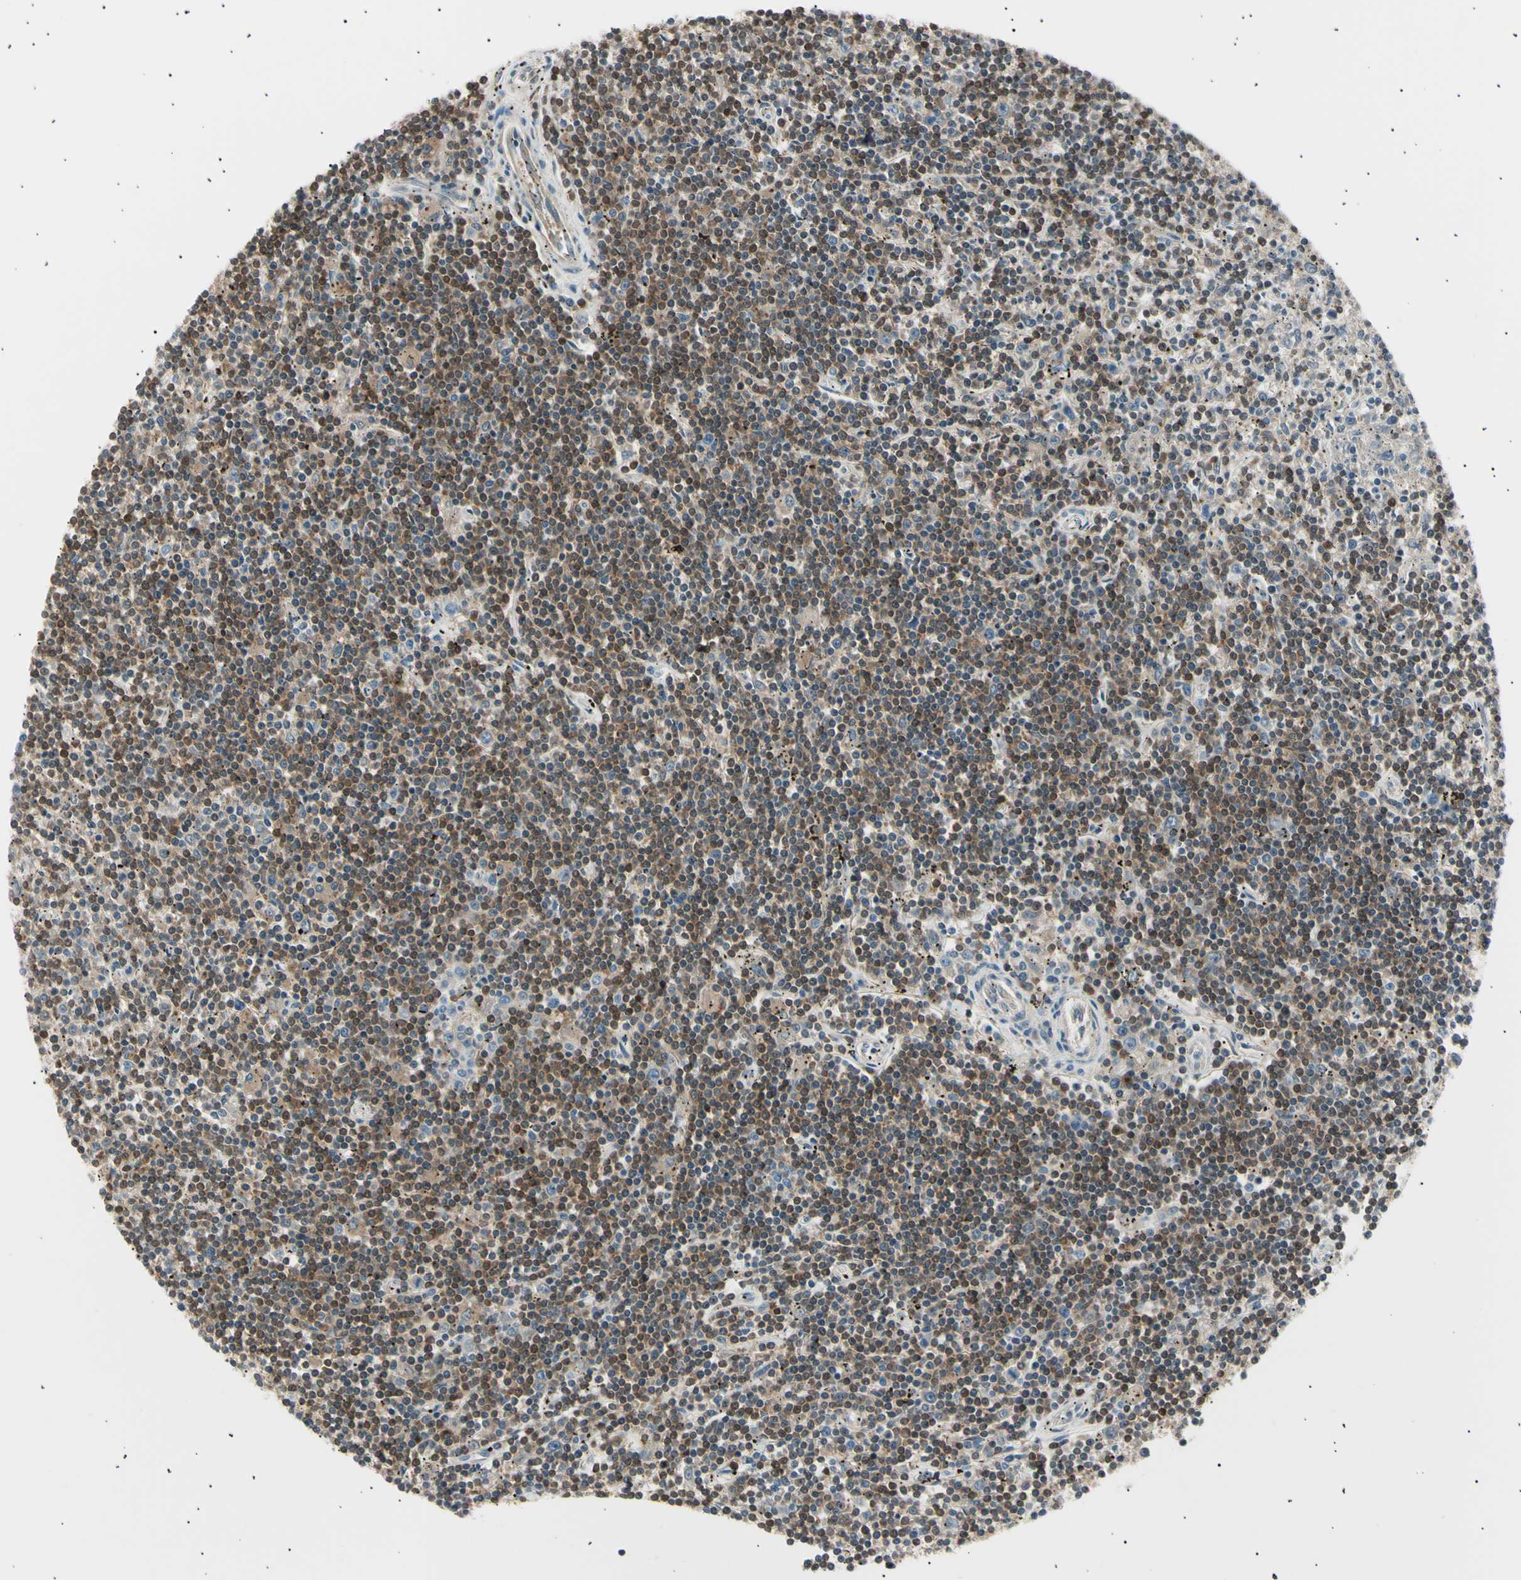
{"staining": {"intensity": "moderate", "quantity": ">75%", "location": "cytoplasmic/membranous,nuclear"}, "tissue": "lymphoma", "cell_type": "Tumor cells", "image_type": "cancer", "snomed": [{"axis": "morphology", "description": "Malignant lymphoma, non-Hodgkin's type, Low grade"}, {"axis": "topography", "description": "Spleen"}], "caption": "Immunohistochemical staining of low-grade malignant lymphoma, non-Hodgkin's type shows medium levels of moderate cytoplasmic/membranous and nuclear protein expression in approximately >75% of tumor cells. (DAB (3,3'-diaminobenzidine) = brown stain, brightfield microscopy at high magnification).", "gene": "LHPP", "patient": {"sex": "male", "age": 76}}